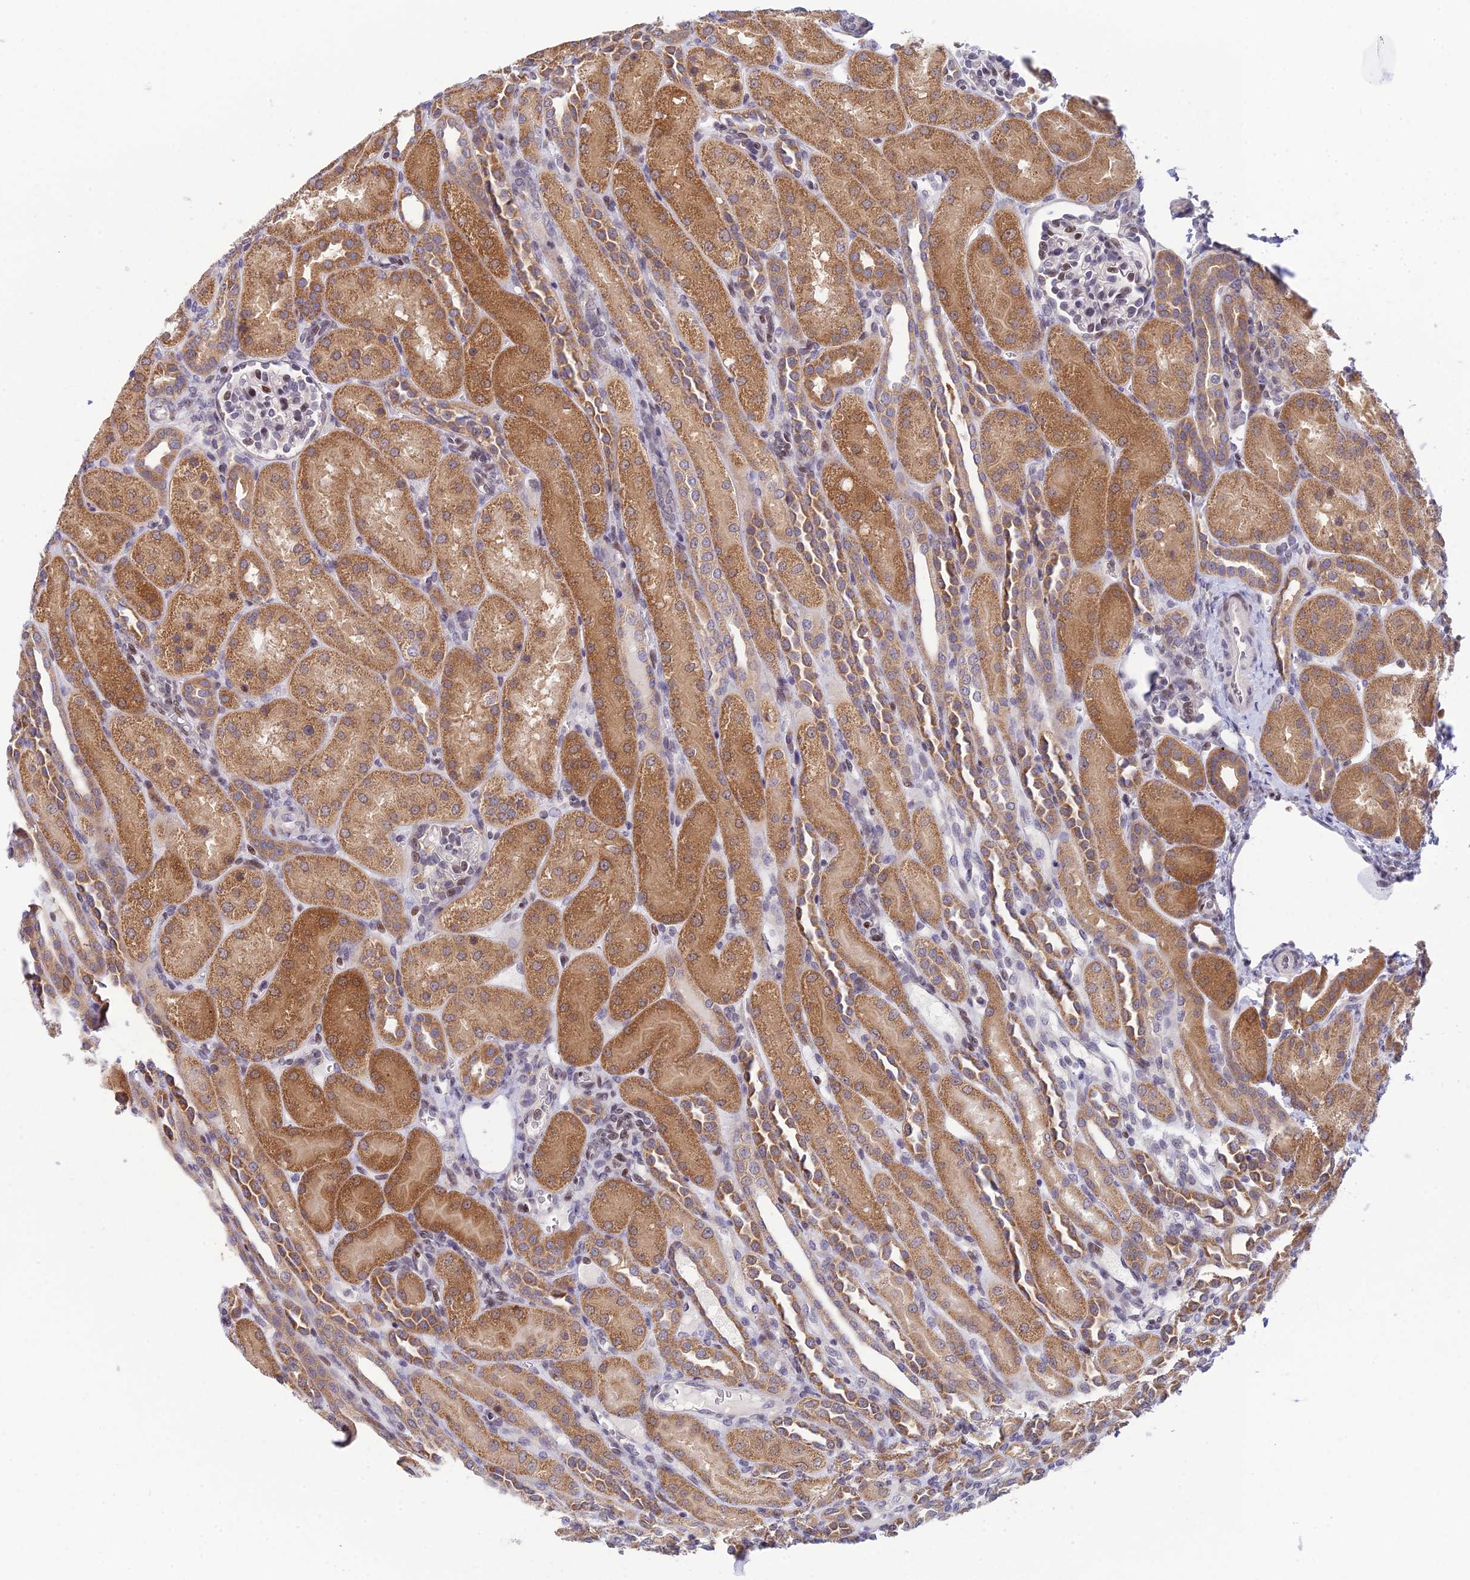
{"staining": {"intensity": "moderate", "quantity": "25%-75%", "location": "nuclear"}, "tissue": "kidney", "cell_type": "Cells in glomeruli", "image_type": "normal", "snomed": [{"axis": "morphology", "description": "Normal tissue, NOS"}, {"axis": "topography", "description": "Kidney"}], "caption": "Unremarkable kidney exhibits moderate nuclear expression in about 25%-75% of cells in glomeruli, visualized by immunohistochemistry. (DAB IHC with brightfield microscopy, high magnification).", "gene": "ELOA2", "patient": {"sex": "male", "age": 1}}